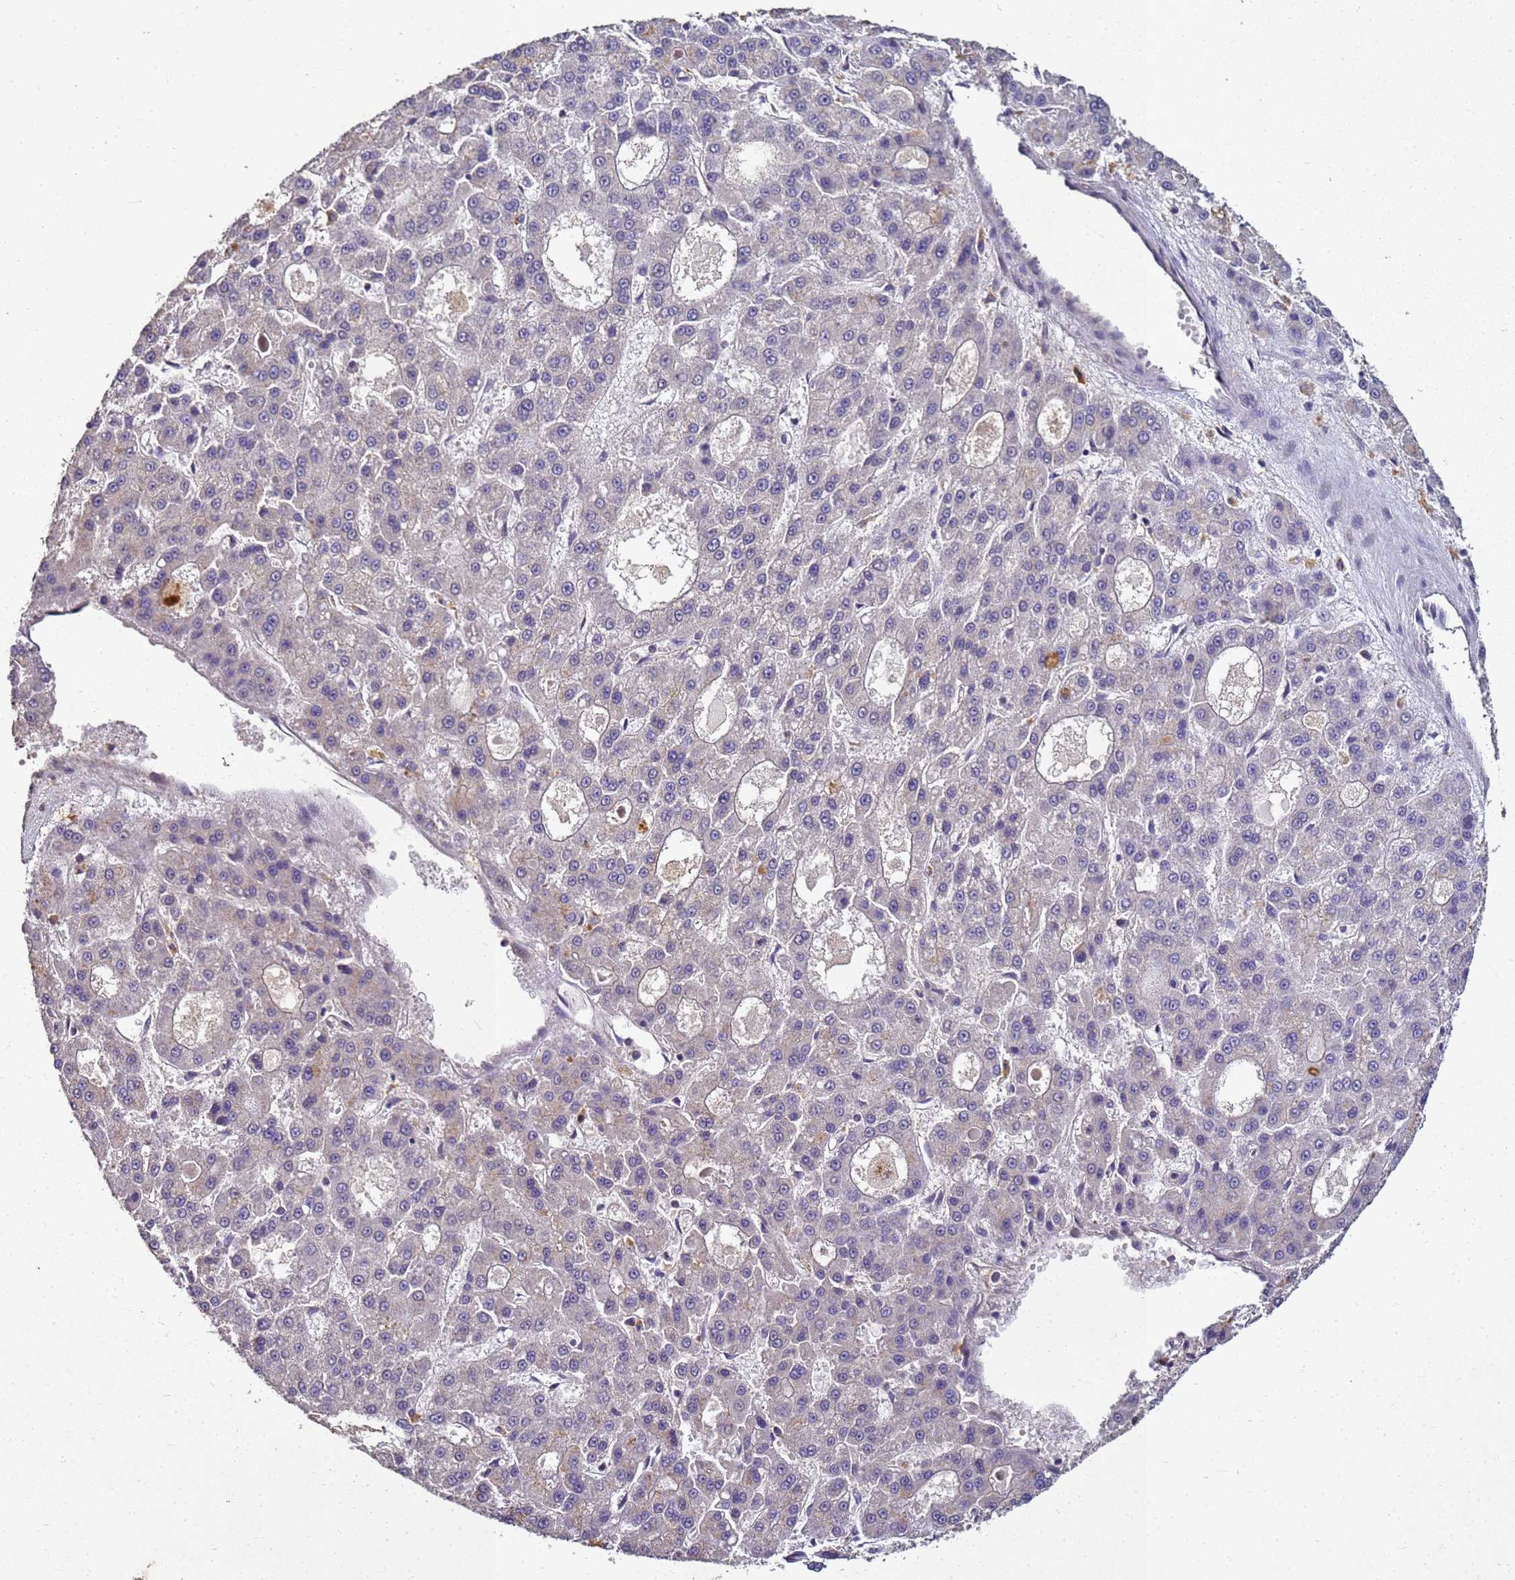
{"staining": {"intensity": "negative", "quantity": "none", "location": "none"}, "tissue": "liver cancer", "cell_type": "Tumor cells", "image_type": "cancer", "snomed": [{"axis": "morphology", "description": "Carcinoma, Hepatocellular, NOS"}, {"axis": "topography", "description": "Liver"}], "caption": "DAB immunohistochemical staining of liver cancer (hepatocellular carcinoma) displays no significant positivity in tumor cells.", "gene": "ANKRD17", "patient": {"sex": "male", "age": 70}}